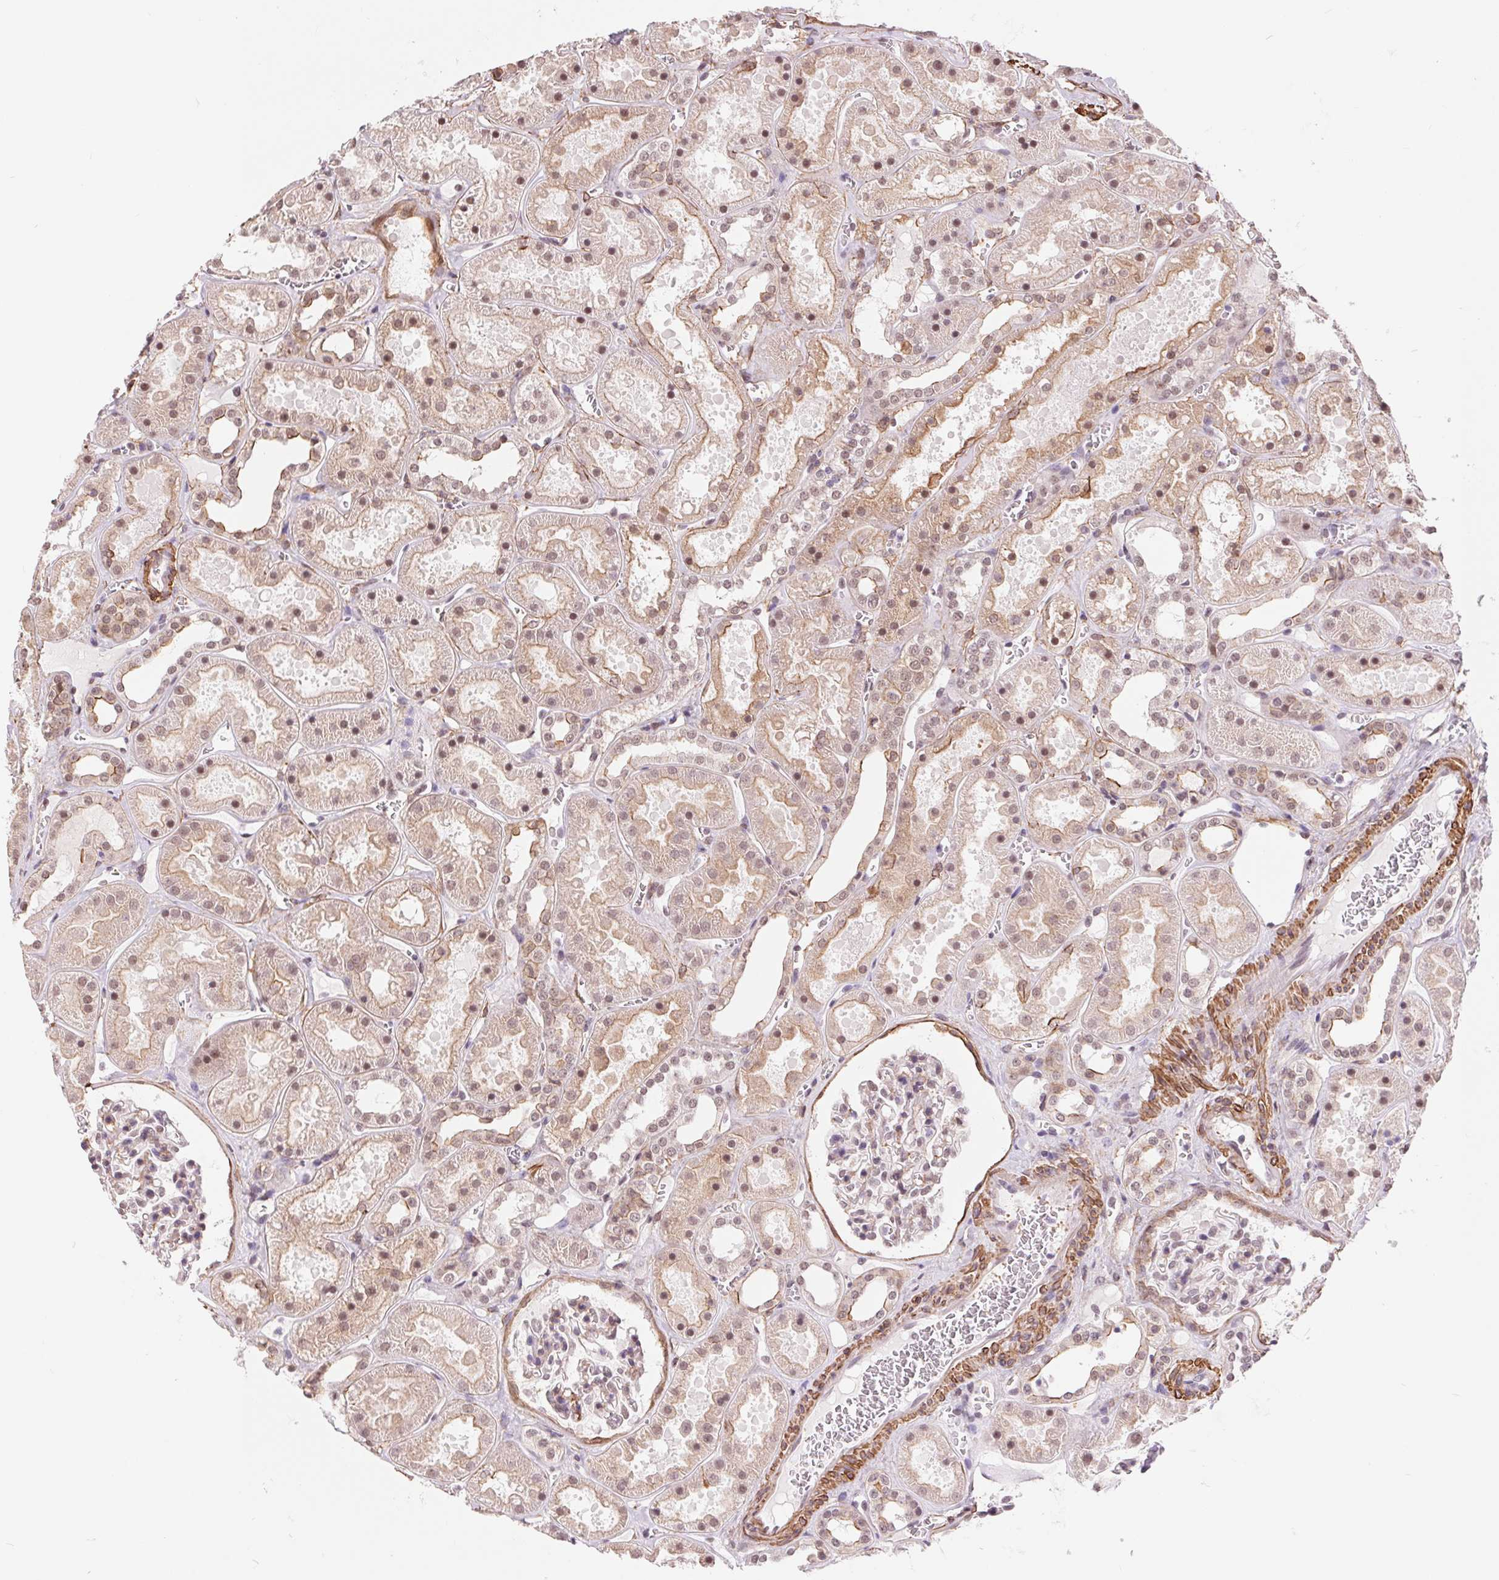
{"staining": {"intensity": "moderate", "quantity": "<25%", "location": "cytoplasmic/membranous"}, "tissue": "kidney", "cell_type": "Cells in glomeruli", "image_type": "normal", "snomed": [{"axis": "morphology", "description": "Normal tissue, NOS"}, {"axis": "topography", "description": "Kidney"}], "caption": "DAB immunohistochemical staining of benign human kidney displays moderate cytoplasmic/membranous protein expression in approximately <25% of cells in glomeruli.", "gene": "BCAT1", "patient": {"sex": "female", "age": 41}}